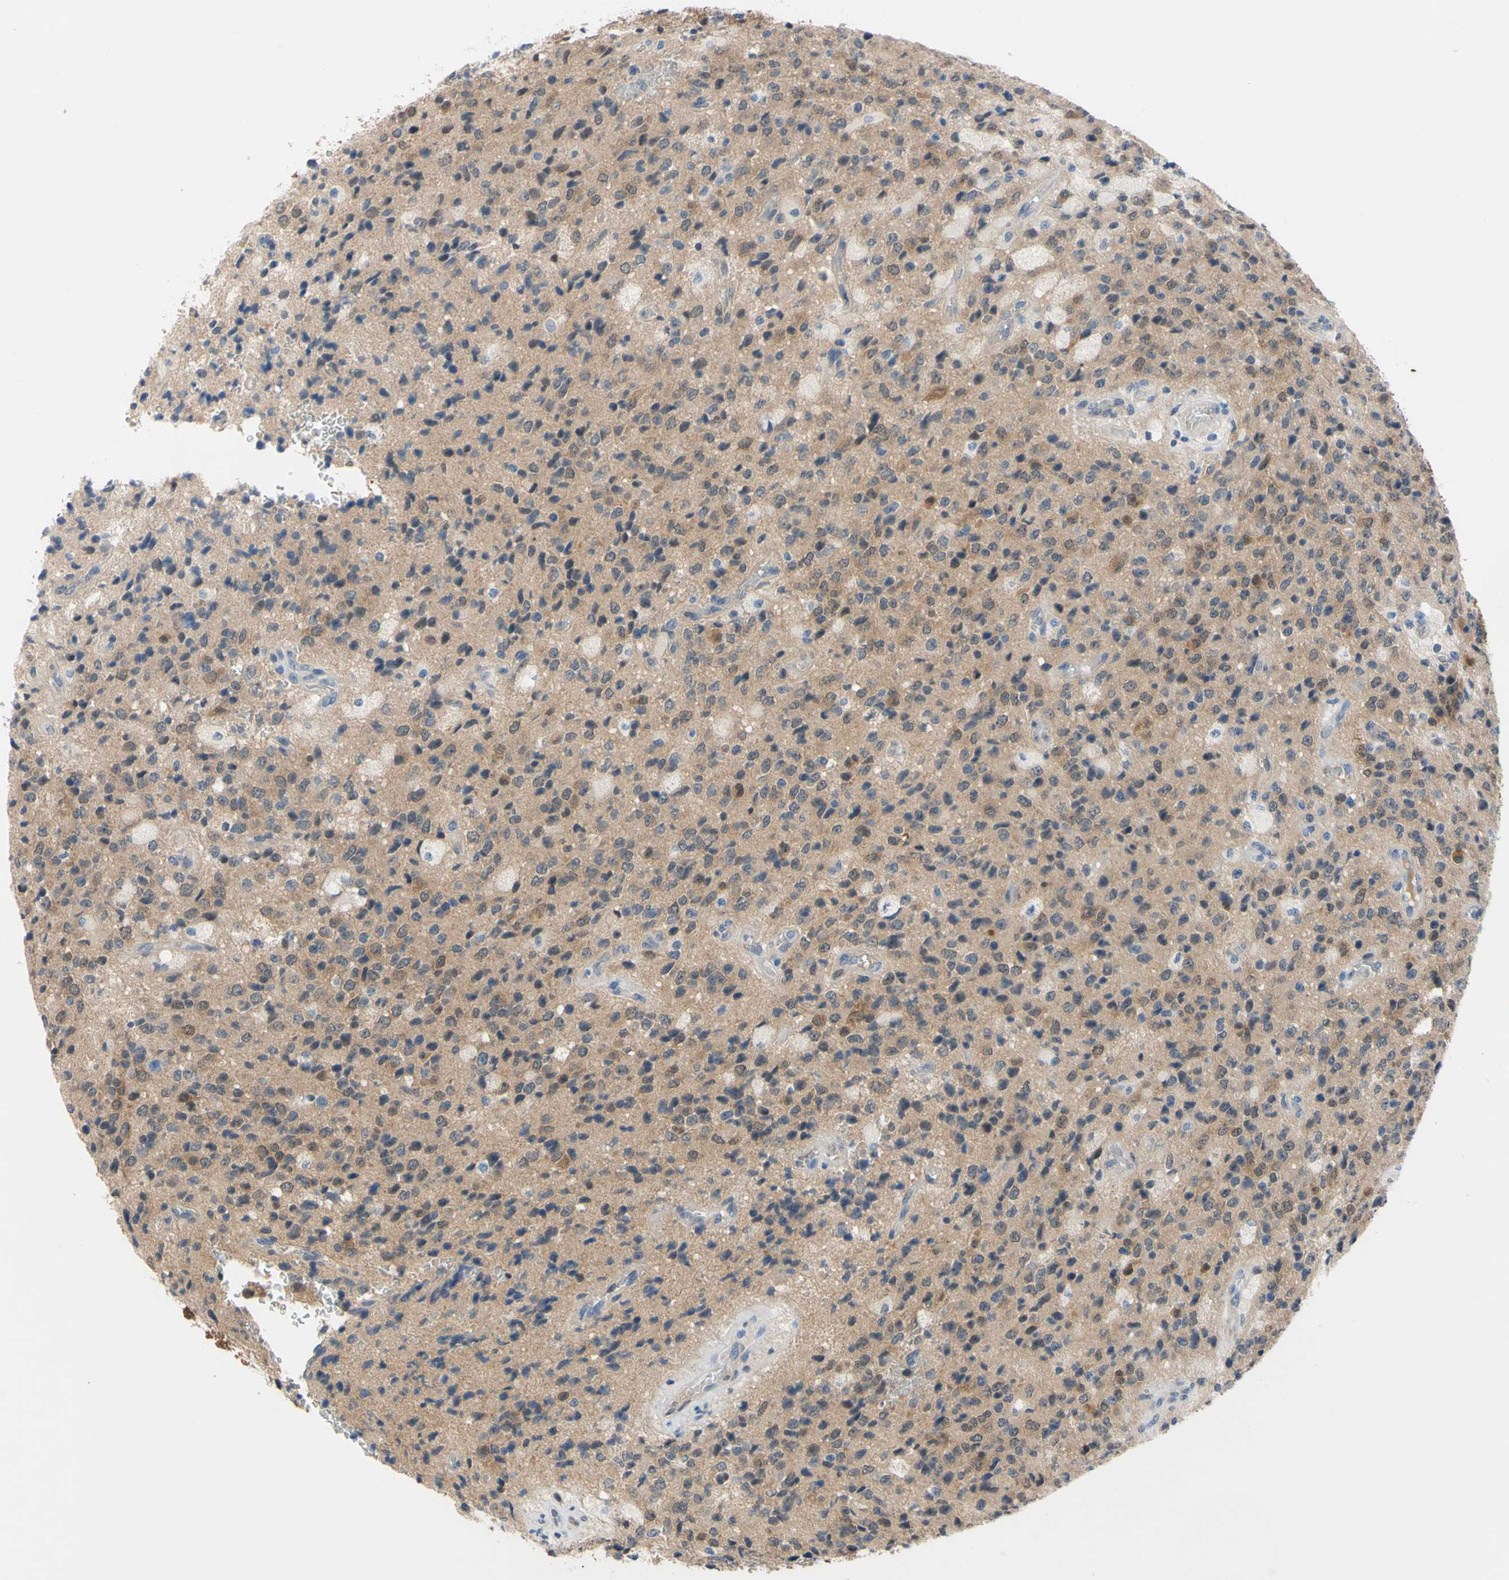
{"staining": {"intensity": "weak", "quantity": ">75%", "location": "cytoplasmic/membranous"}, "tissue": "glioma", "cell_type": "Tumor cells", "image_type": "cancer", "snomed": [{"axis": "morphology", "description": "Glioma, malignant, High grade"}, {"axis": "topography", "description": "pancreas cauda"}], "caption": "Immunohistochemical staining of human glioma demonstrates weak cytoplasmic/membranous protein expression in about >75% of tumor cells.", "gene": "NOL3", "patient": {"sex": "male", "age": 60}}